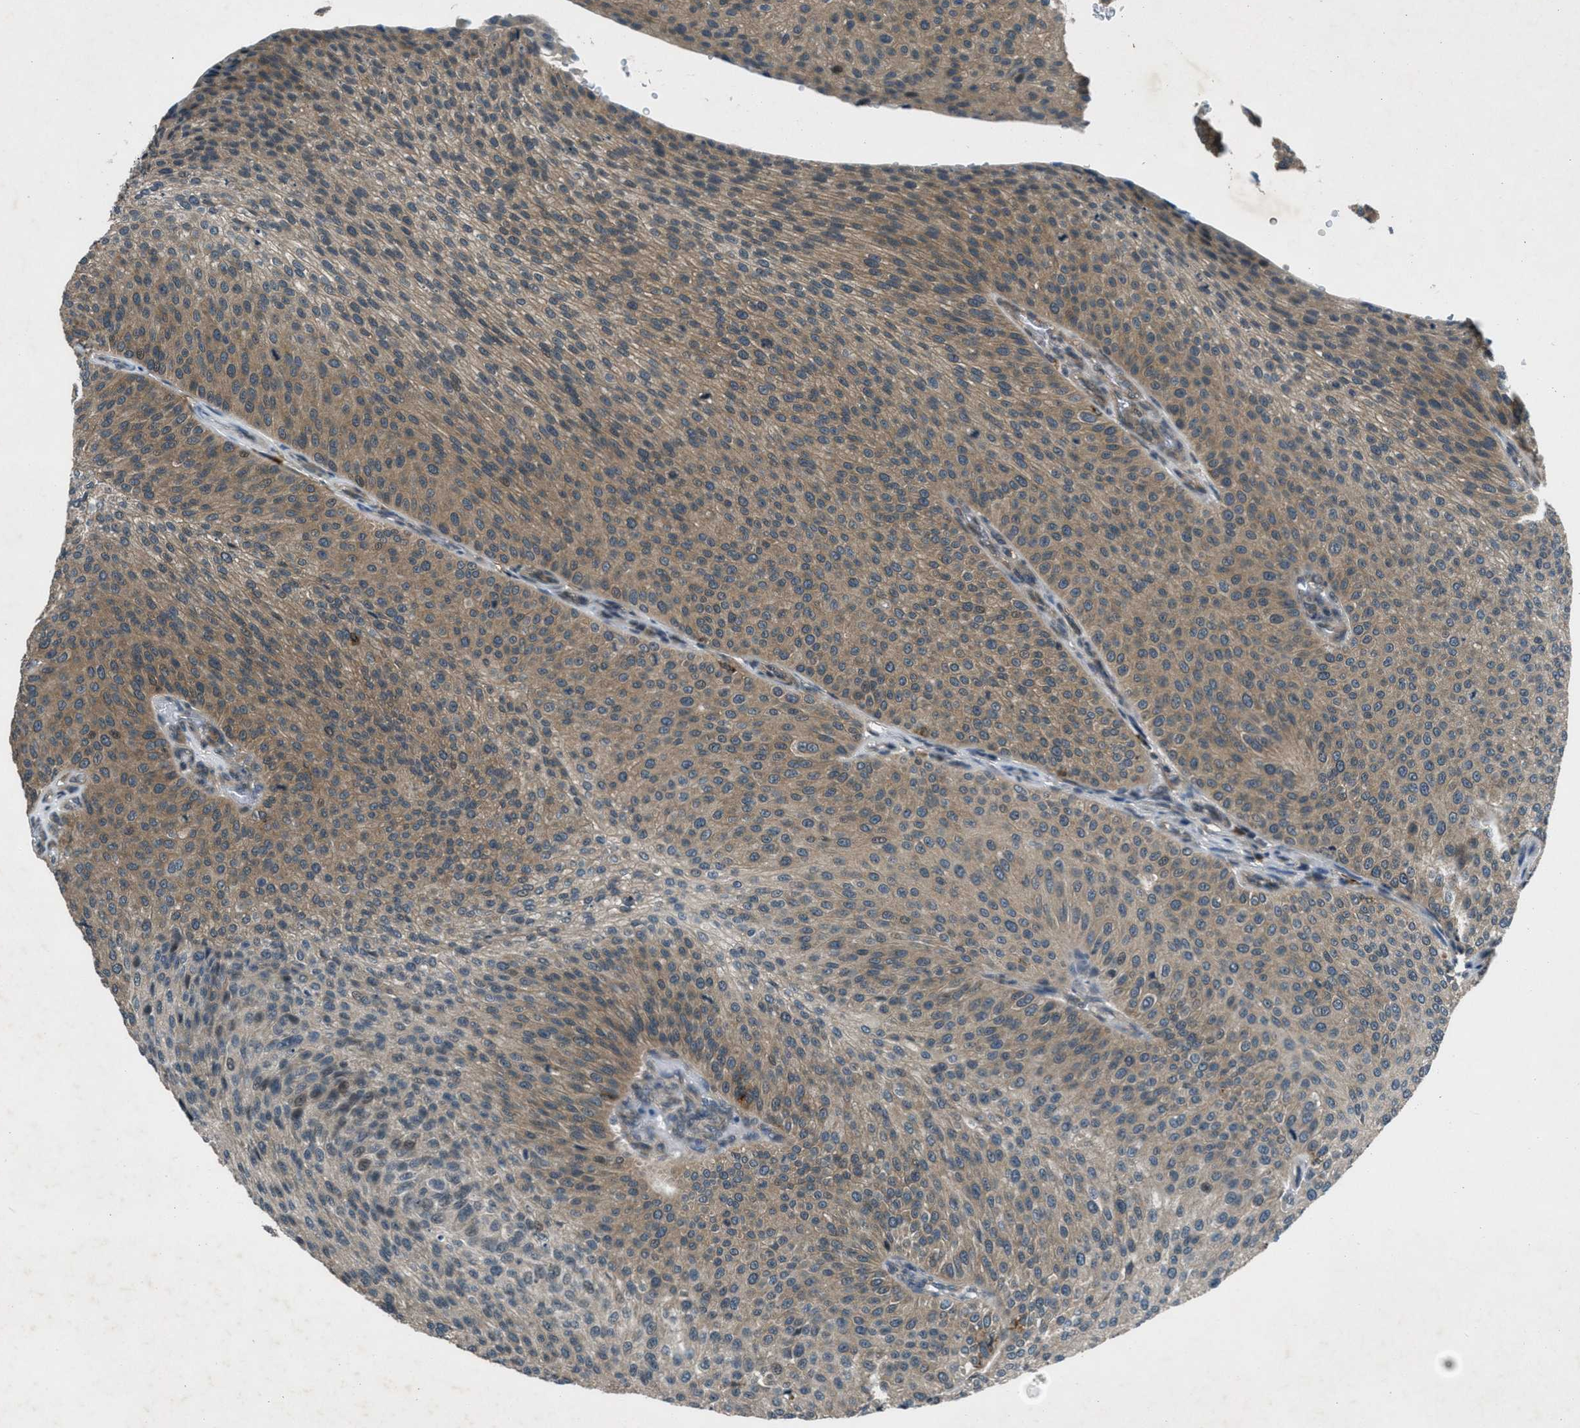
{"staining": {"intensity": "moderate", "quantity": ">75%", "location": "cytoplasmic/membranous"}, "tissue": "urothelial cancer", "cell_type": "Tumor cells", "image_type": "cancer", "snomed": [{"axis": "morphology", "description": "Urothelial carcinoma, Low grade"}, {"axis": "topography", "description": "Smooth muscle"}, {"axis": "topography", "description": "Urinary bladder"}], "caption": "IHC staining of urothelial cancer, which displays medium levels of moderate cytoplasmic/membranous expression in approximately >75% of tumor cells indicating moderate cytoplasmic/membranous protein staining. The staining was performed using DAB (3,3'-diaminobenzidine) (brown) for protein detection and nuclei were counterstained in hematoxylin (blue).", "gene": "EPSTI1", "patient": {"sex": "male", "age": 60}}